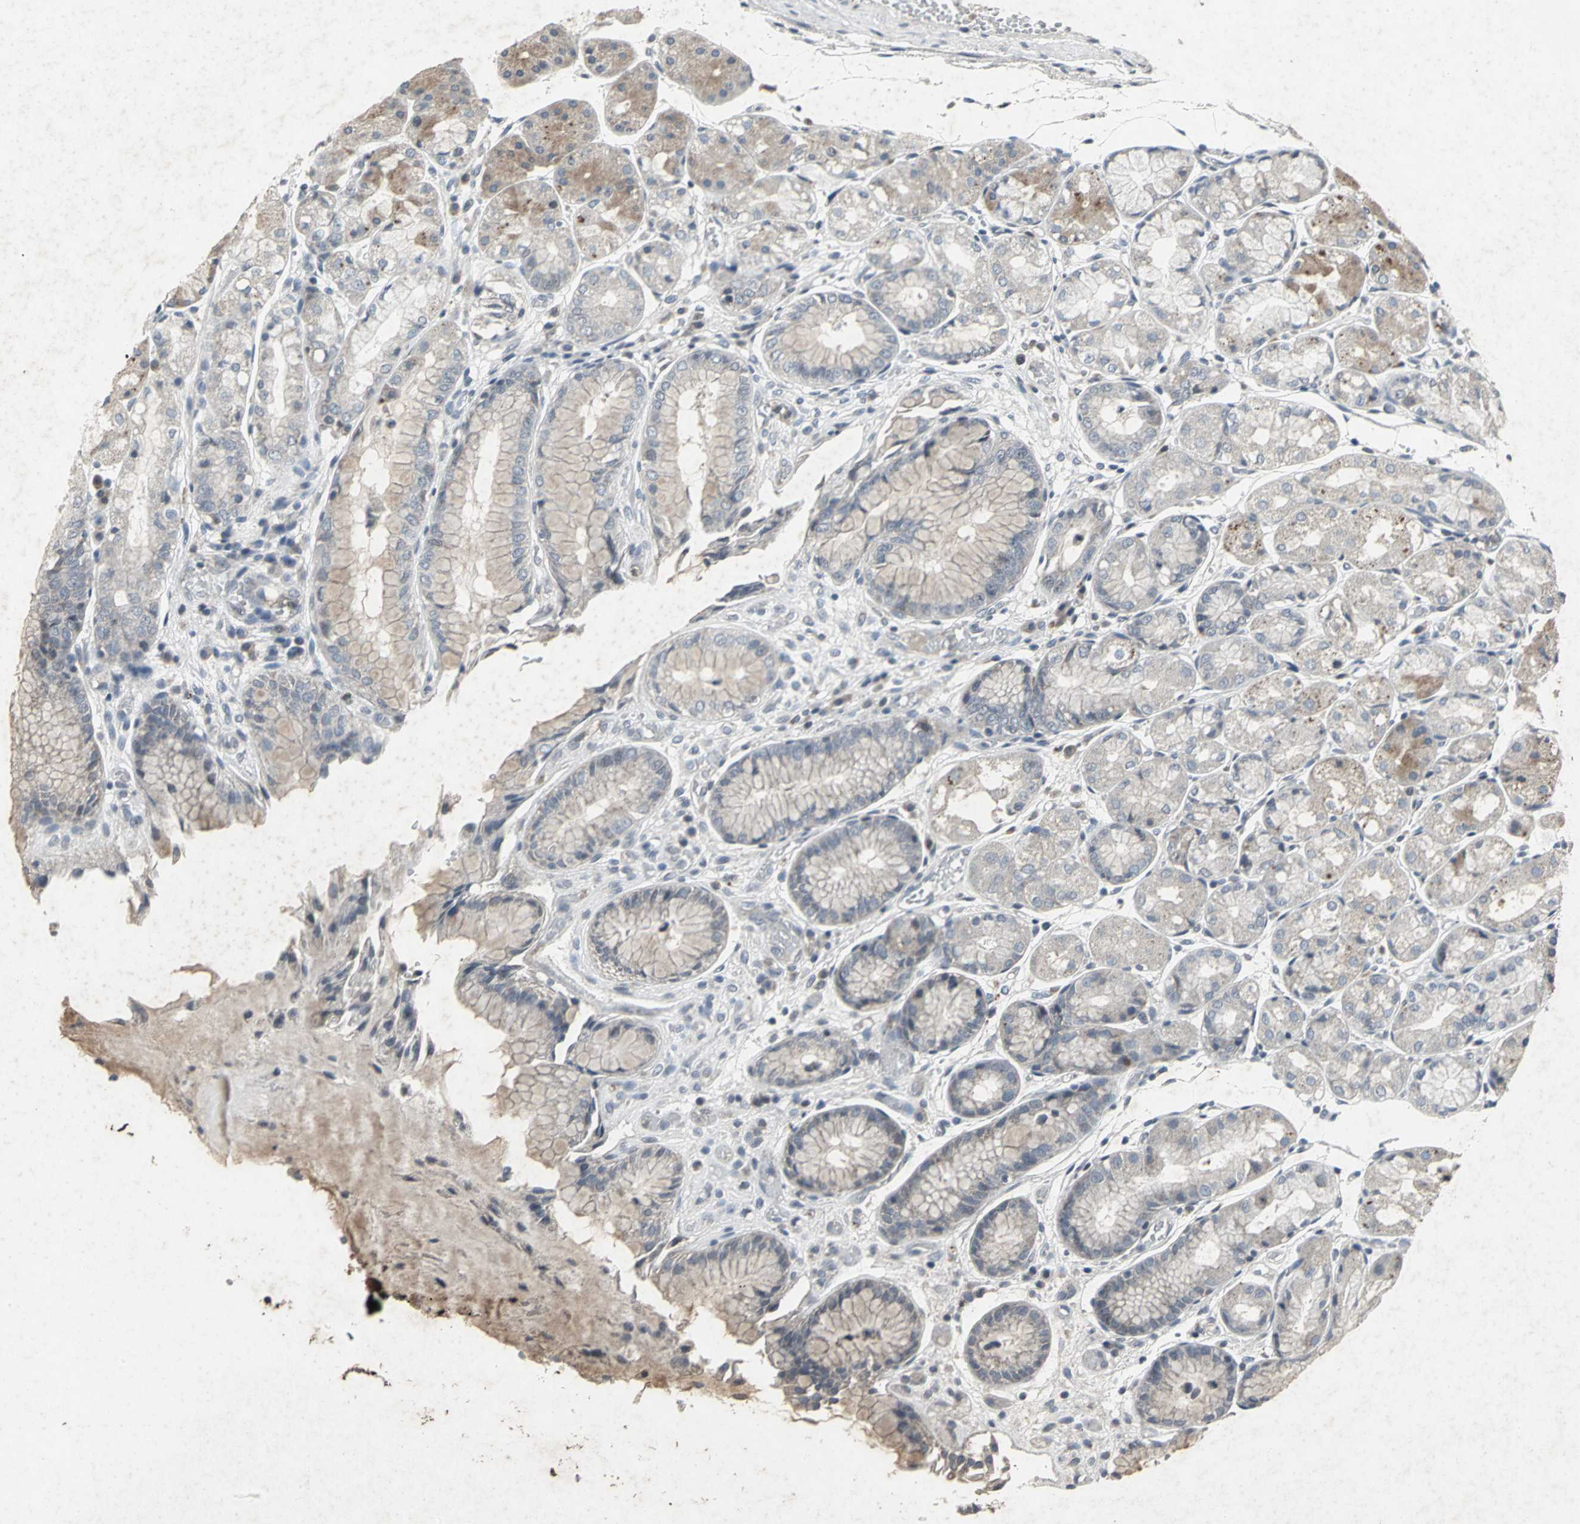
{"staining": {"intensity": "strong", "quantity": "<25%", "location": "cytoplasmic/membranous"}, "tissue": "stomach", "cell_type": "Glandular cells", "image_type": "normal", "snomed": [{"axis": "morphology", "description": "Normal tissue, NOS"}, {"axis": "topography", "description": "Stomach, upper"}], "caption": "Immunohistochemistry staining of benign stomach, which reveals medium levels of strong cytoplasmic/membranous expression in approximately <25% of glandular cells indicating strong cytoplasmic/membranous protein staining. The staining was performed using DAB (brown) for protein detection and nuclei were counterstained in hematoxylin (blue).", "gene": "BMP4", "patient": {"sex": "male", "age": 72}}